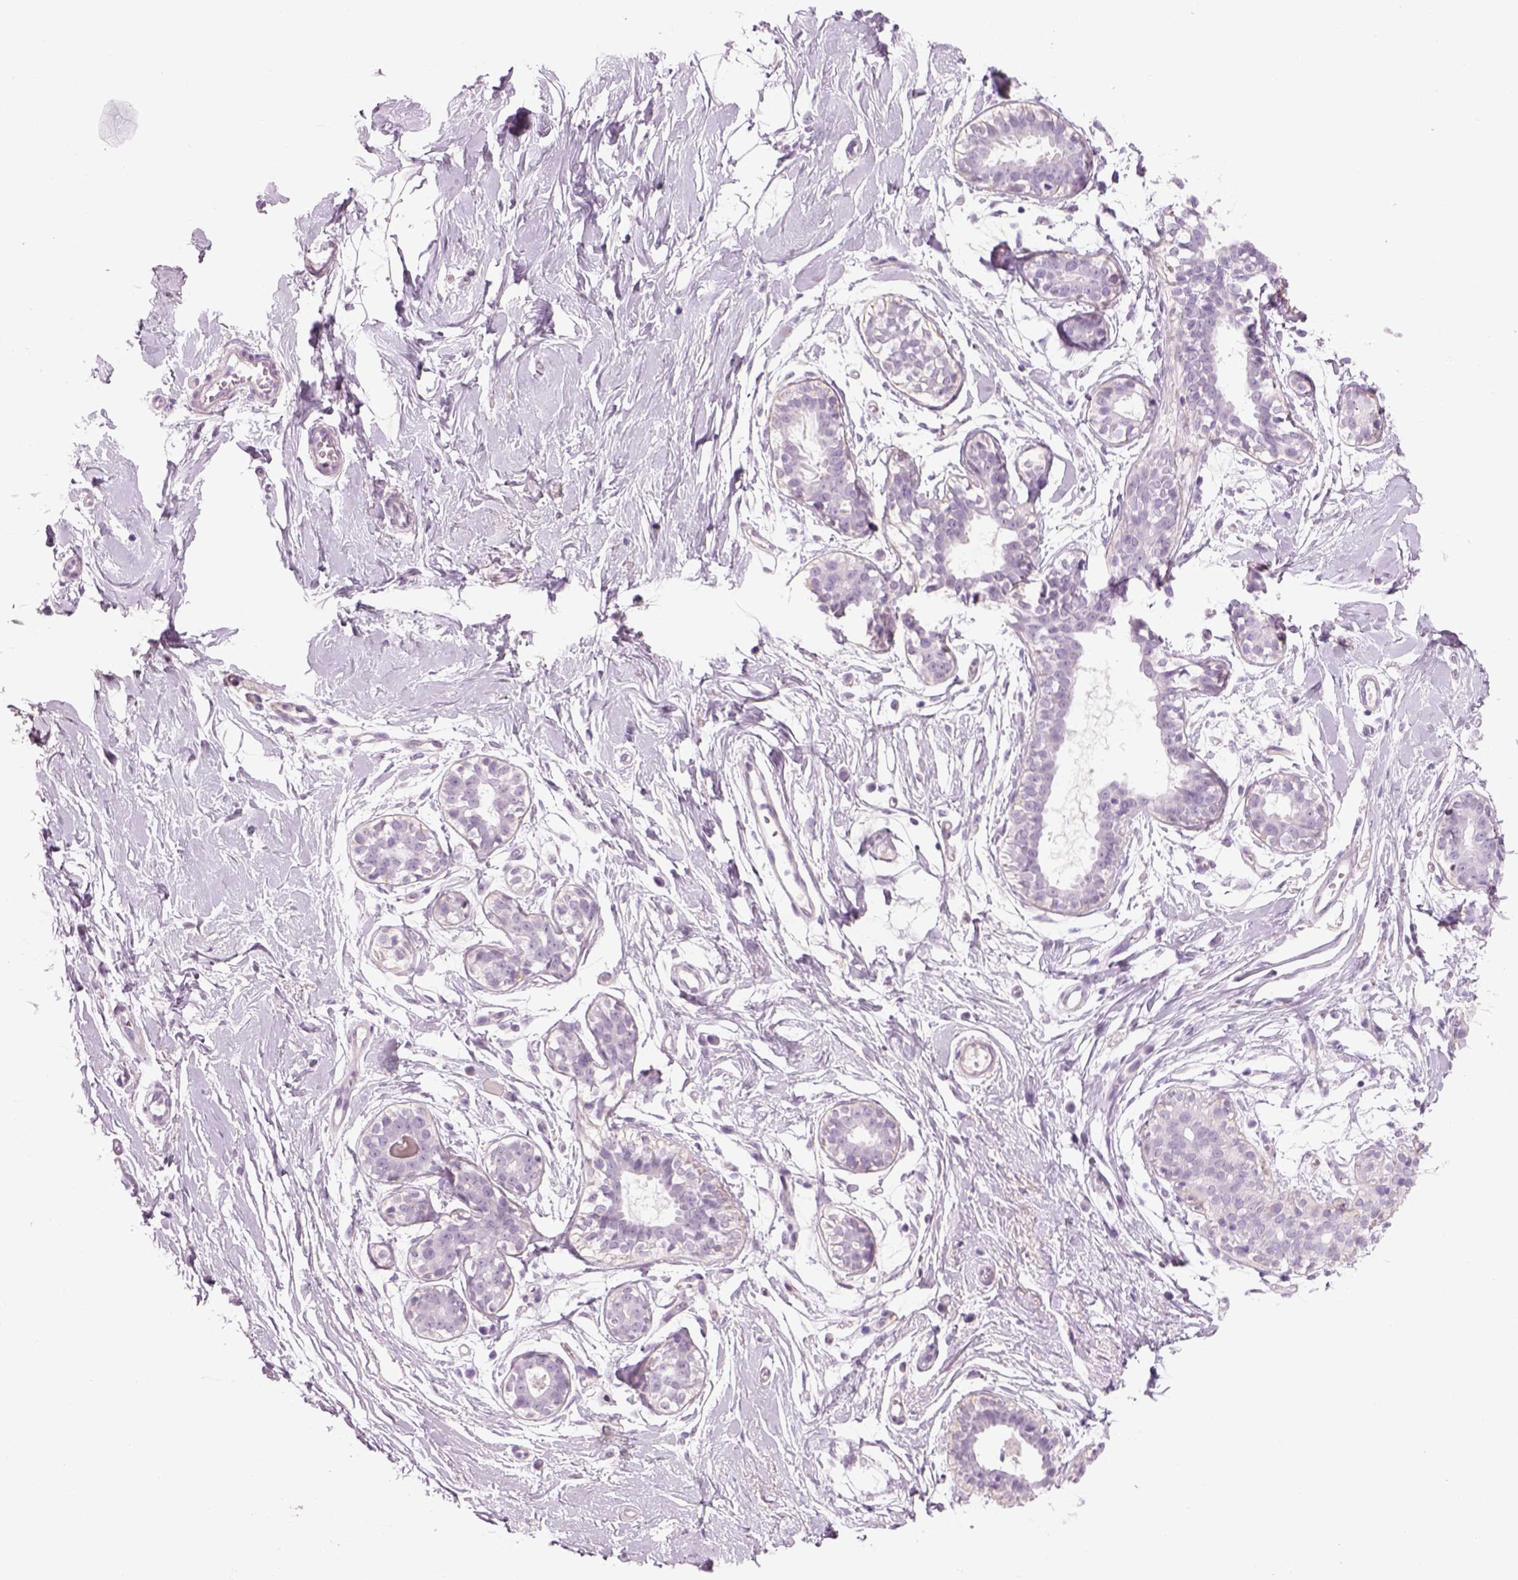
{"staining": {"intensity": "negative", "quantity": "none", "location": "none"}, "tissue": "breast", "cell_type": "Adipocytes", "image_type": "normal", "snomed": [{"axis": "morphology", "description": "Normal tissue, NOS"}, {"axis": "topography", "description": "Breast"}], "caption": "An IHC photomicrograph of unremarkable breast is shown. There is no staining in adipocytes of breast.", "gene": "GAS2L2", "patient": {"sex": "female", "age": 49}}